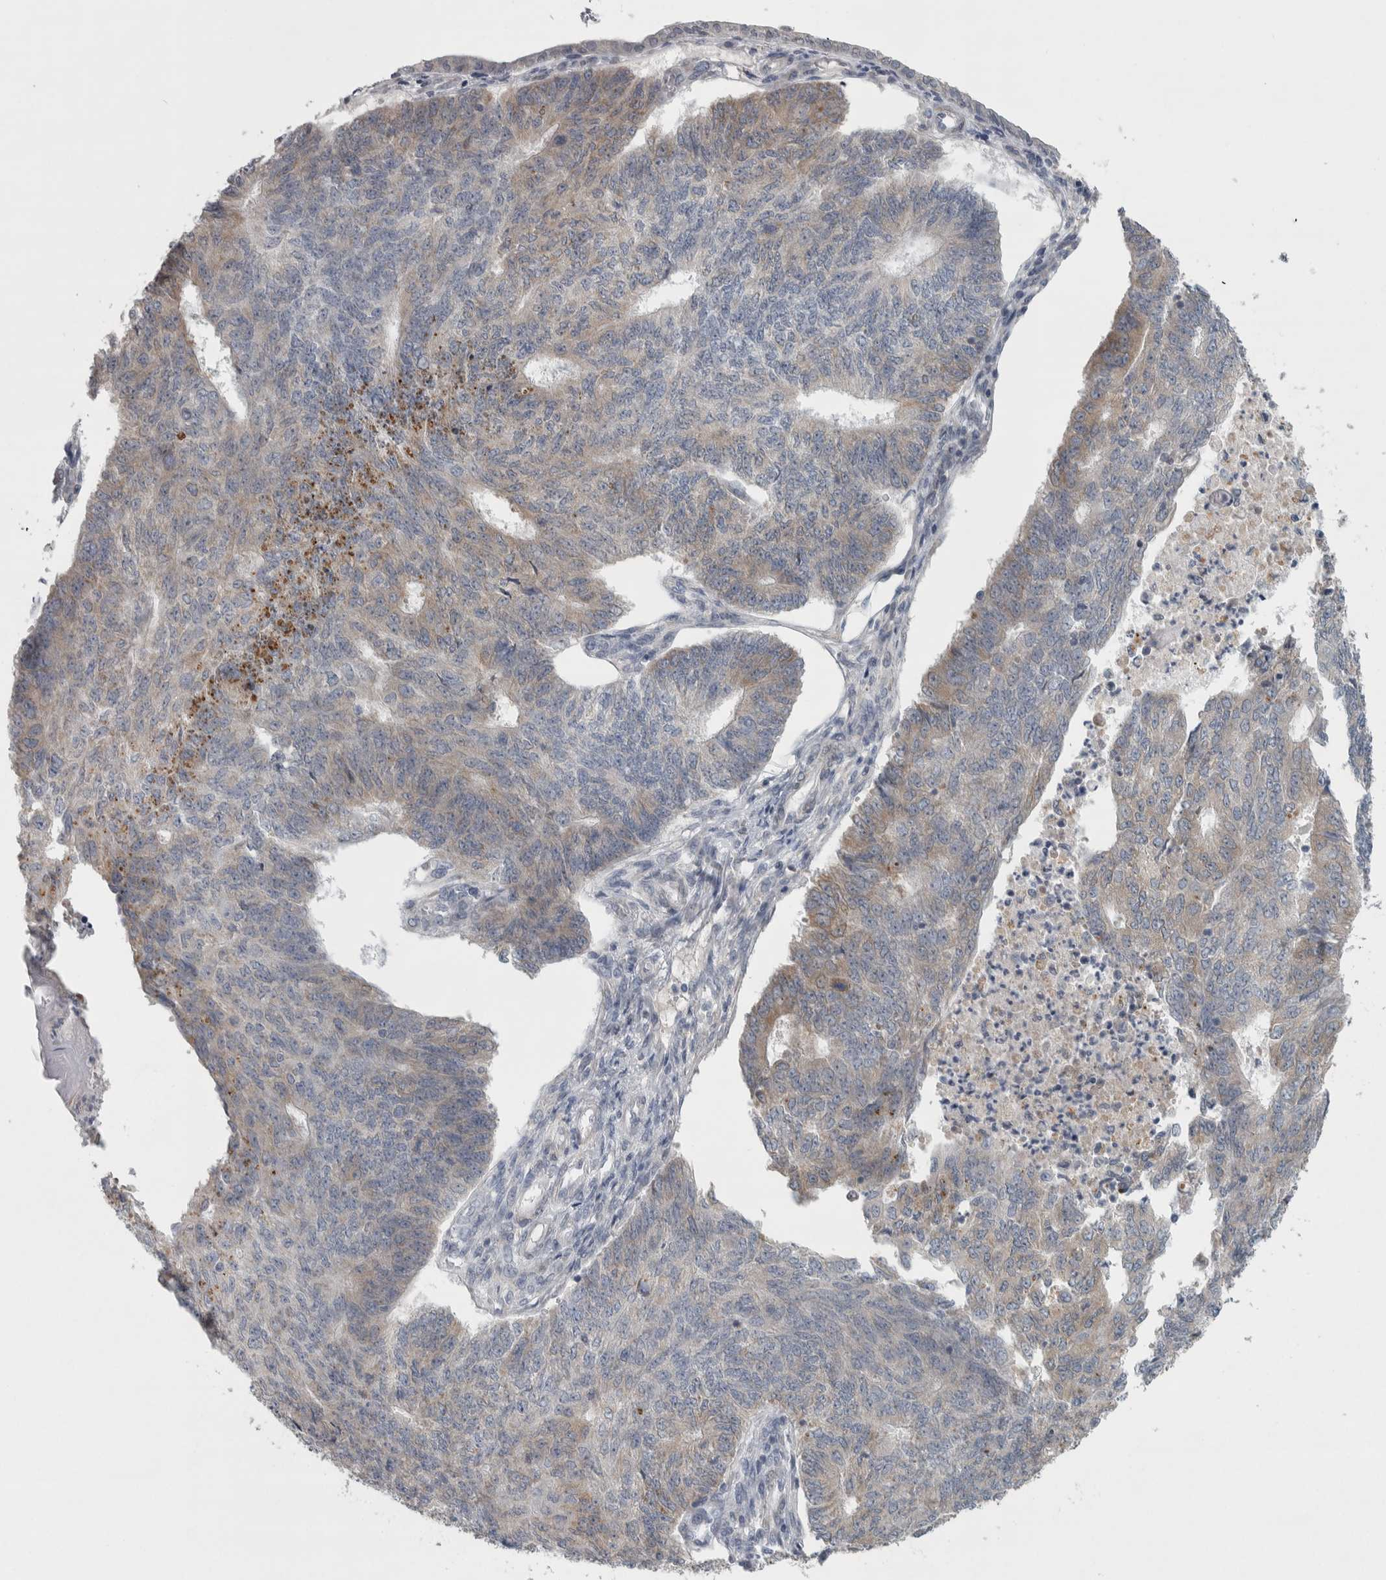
{"staining": {"intensity": "weak", "quantity": "25%-75%", "location": "cytoplasmic/membranous"}, "tissue": "endometrial cancer", "cell_type": "Tumor cells", "image_type": "cancer", "snomed": [{"axis": "morphology", "description": "Adenocarcinoma, NOS"}, {"axis": "topography", "description": "Endometrium"}], "caption": "The image displays immunohistochemical staining of endometrial adenocarcinoma. There is weak cytoplasmic/membranous expression is appreciated in approximately 25%-75% of tumor cells.", "gene": "SIGMAR1", "patient": {"sex": "female", "age": 32}}